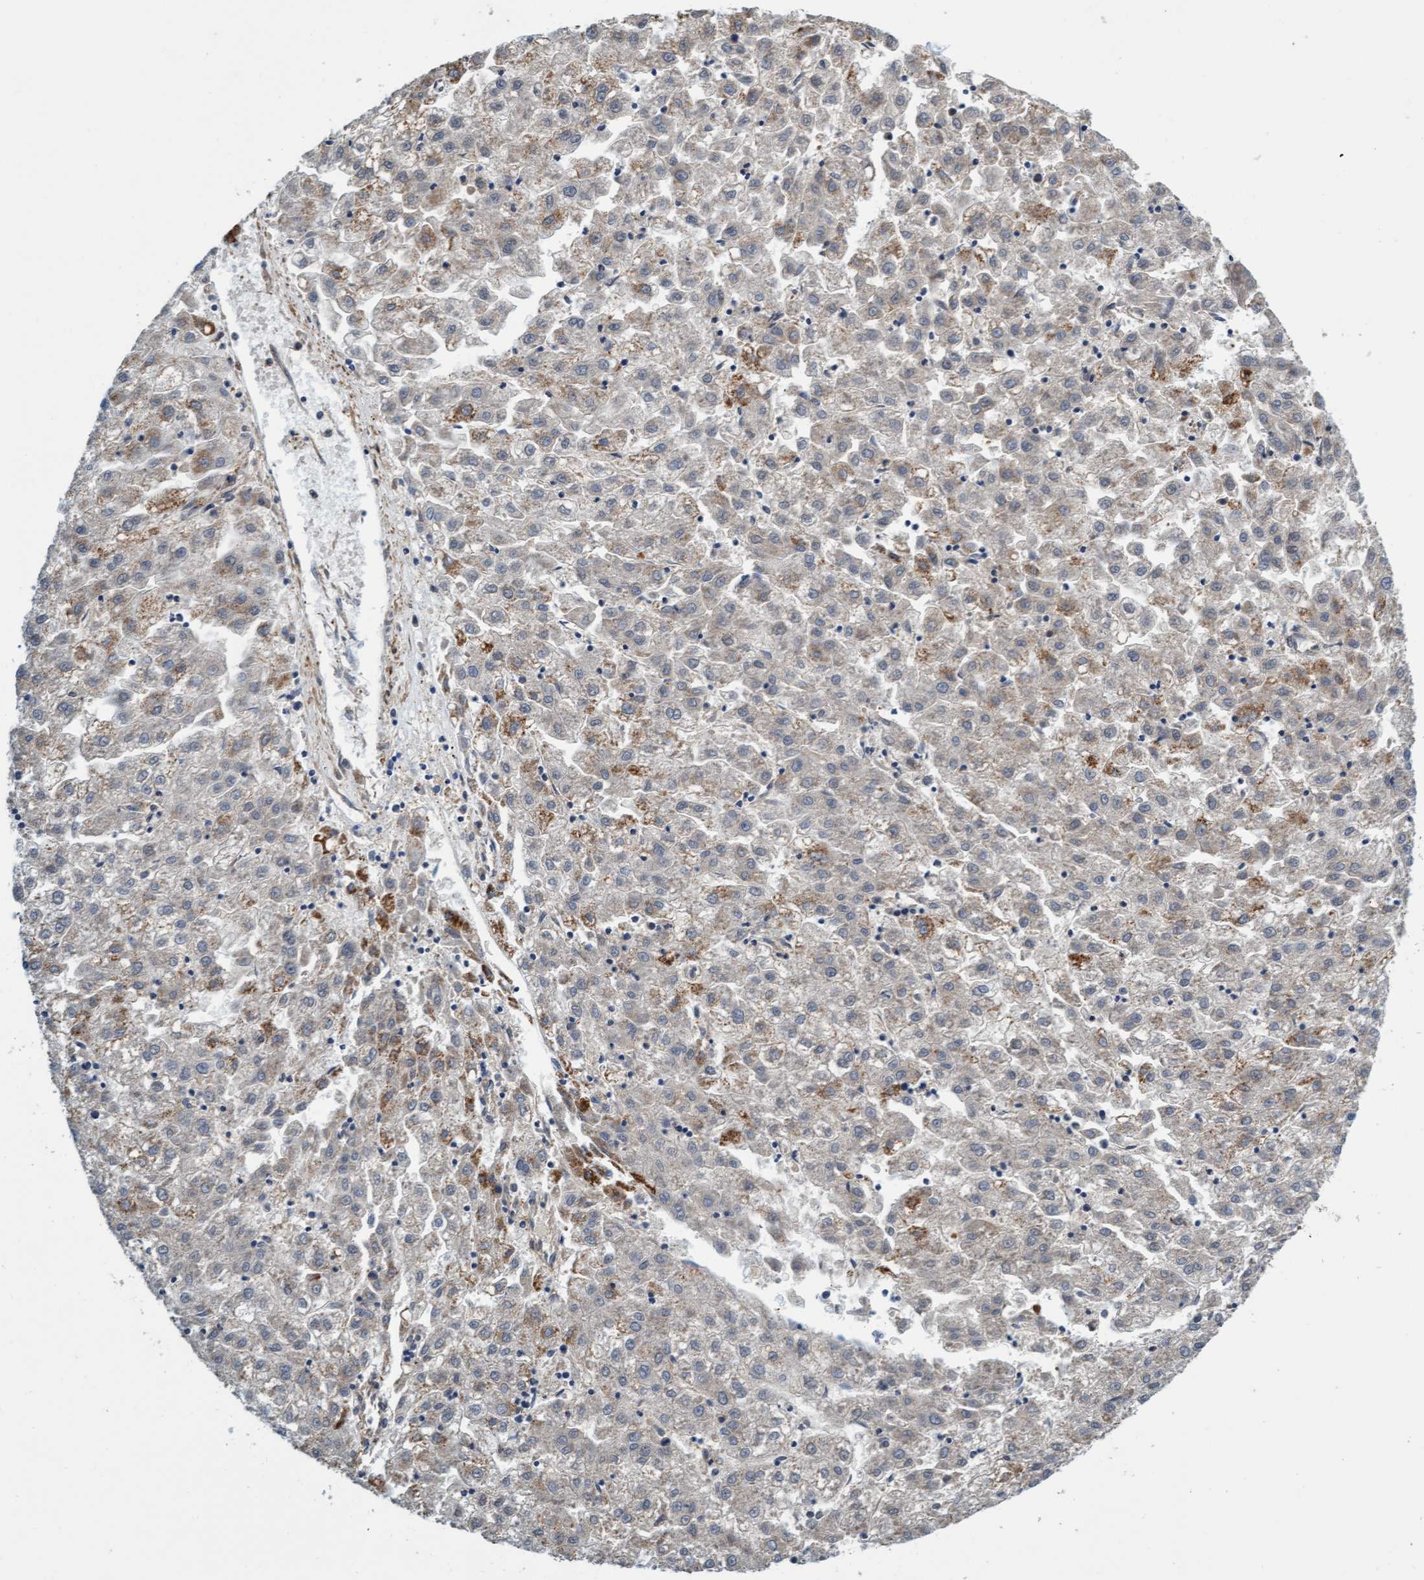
{"staining": {"intensity": "negative", "quantity": "none", "location": "none"}, "tissue": "liver cancer", "cell_type": "Tumor cells", "image_type": "cancer", "snomed": [{"axis": "morphology", "description": "Carcinoma, Hepatocellular, NOS"}, {"axis": "topography", "description": "Liver"}], "caption": "DAB immunohistochemical staining of liver hepatocellular carcinoma demonstrates no significant expression in tumor cells.", "gene": "FMNL3", "patient": {"sex": "male", "age": 72}}